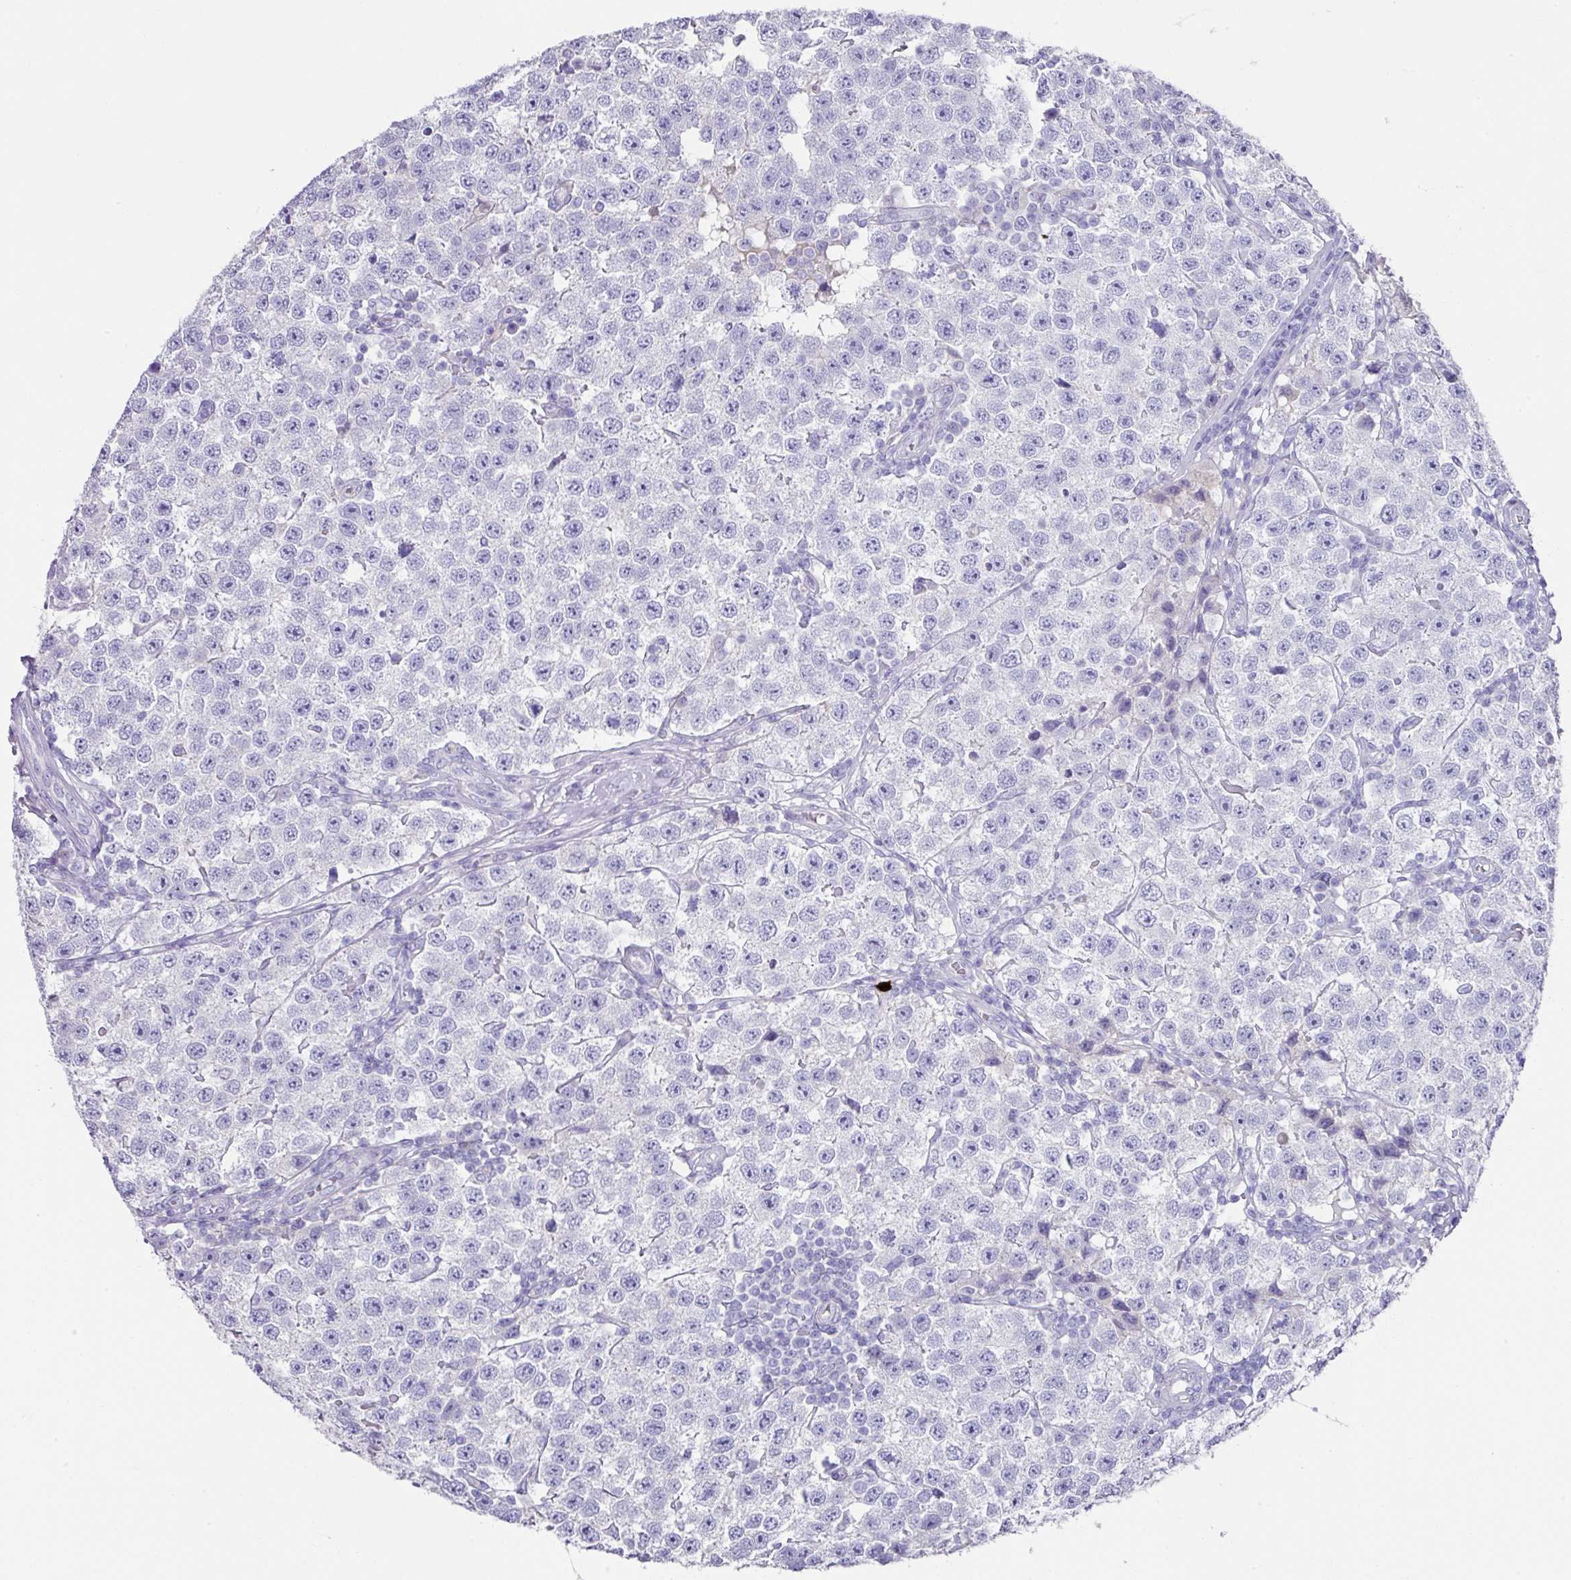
{"staining": {"intensity": "negative", "quantity": "none", "location": "none"}, "tissue": "testis cancer", "cell_type": "Tumor cells", "image_type": "cancer", "snomed": [{"axis": "morphology", "description": "Seminoma, NOS"}, {"axis": "topography", "description": "Testis"}], "caption": "Immunohistochemistry (IHC) photomicrograph of neoplastic tissue: testis seminoma stained with DAB exhibits no significant protein positivity in tumor cells.", "gene": "TARM1", "patient": {"sex": "male", "age": 34}}